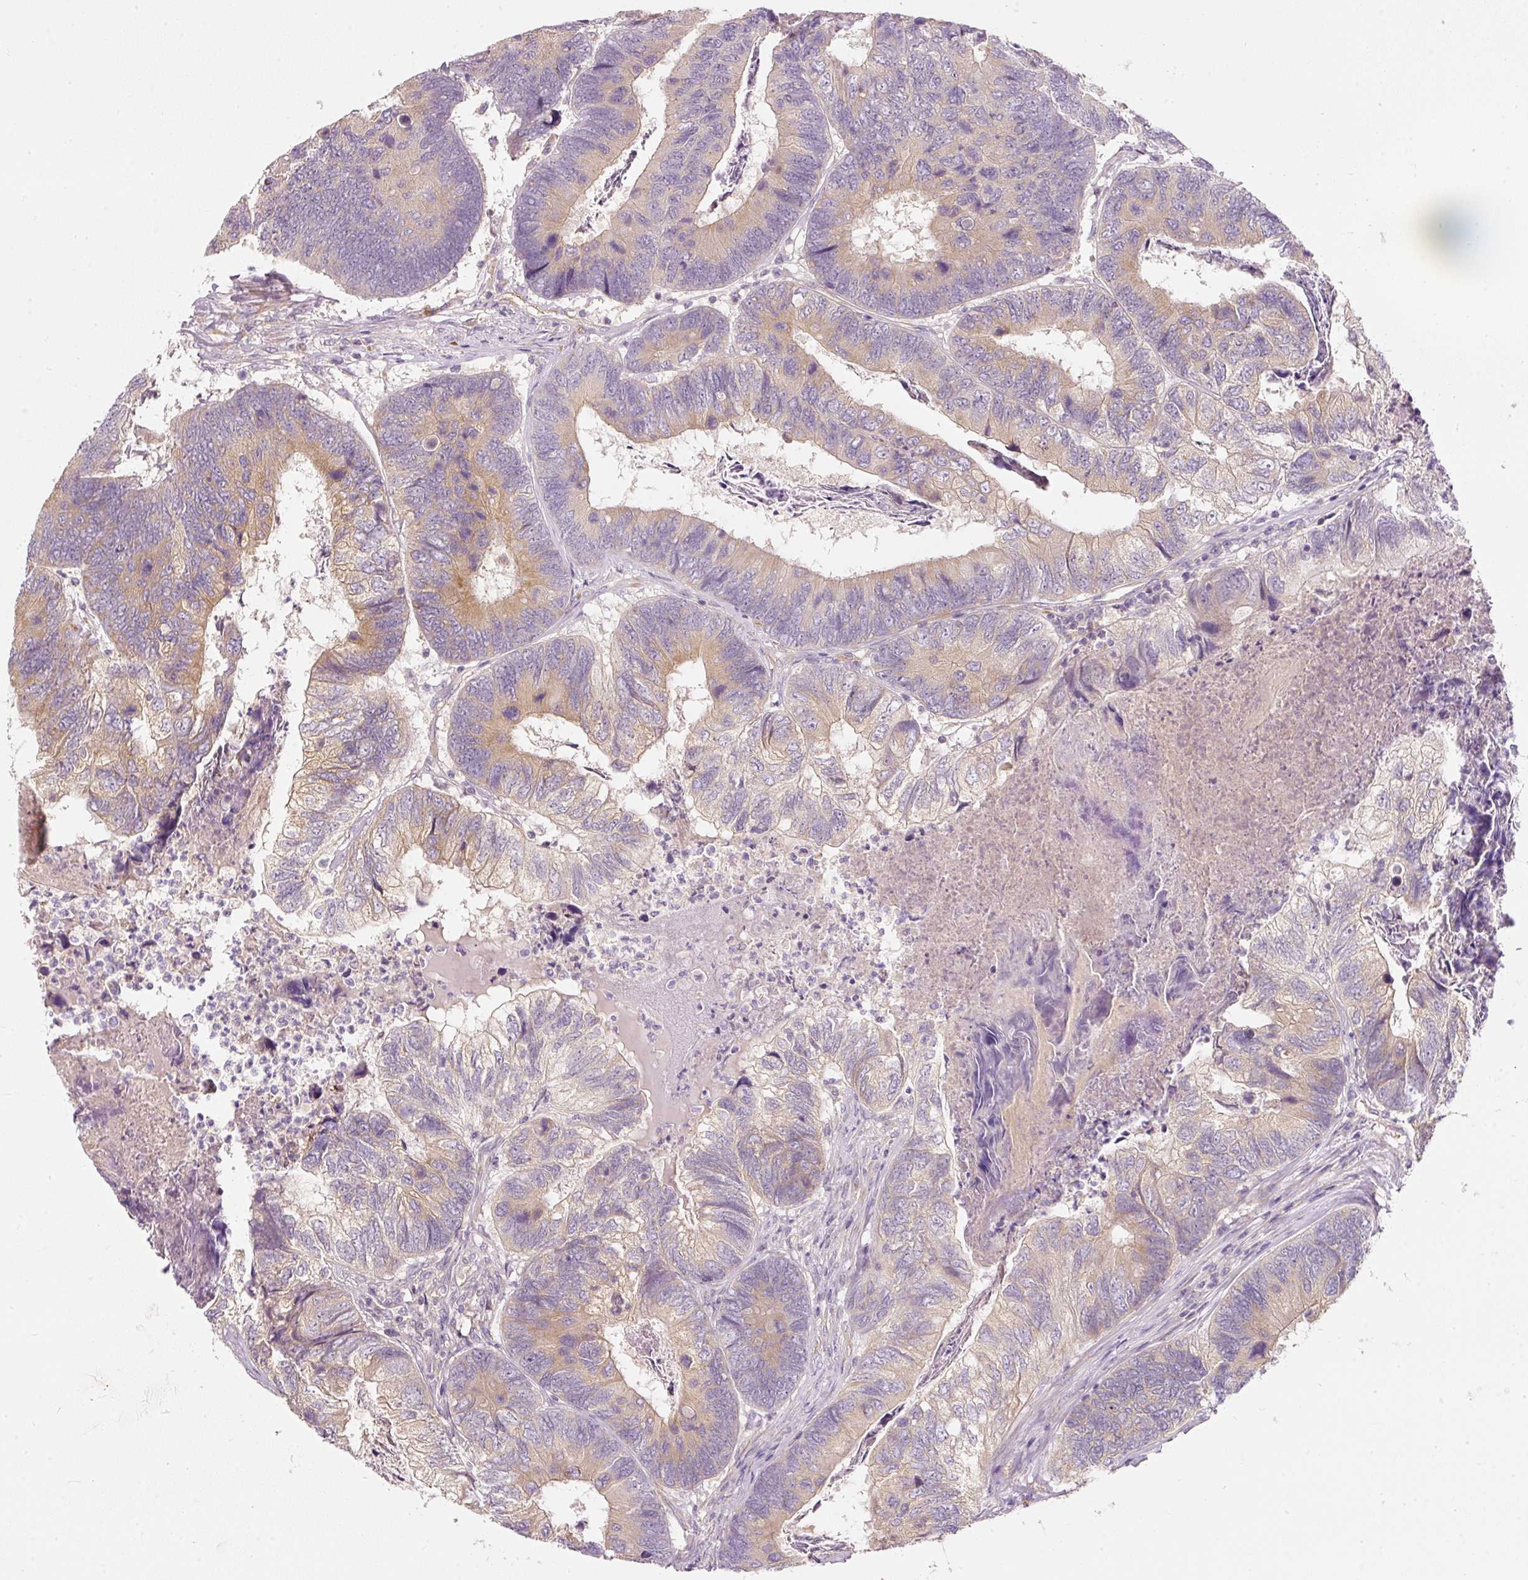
{"staining": {"intensity": "moderate", "quantity": "25%-75%", "location": "cytoplasmic/membranous"}, "tissue": "colorectal cancer", "cell_type": "Tumor cells", "image_type": "cancer", "snomed": [{"axis": "morphology", "description": "Adenocarcinoma, NOS"}, {"axis": "topography", "description": "Colon"}], "caption": "High-power microscopy captured an immunohistochemistry micrograph of colorectal cancer, revealing moderate cytoplasmic/membranous positivity in about 25%-75% of tumor cells.", "gene": "RNF167", "patient": {"sex": "female", "age": 67}}